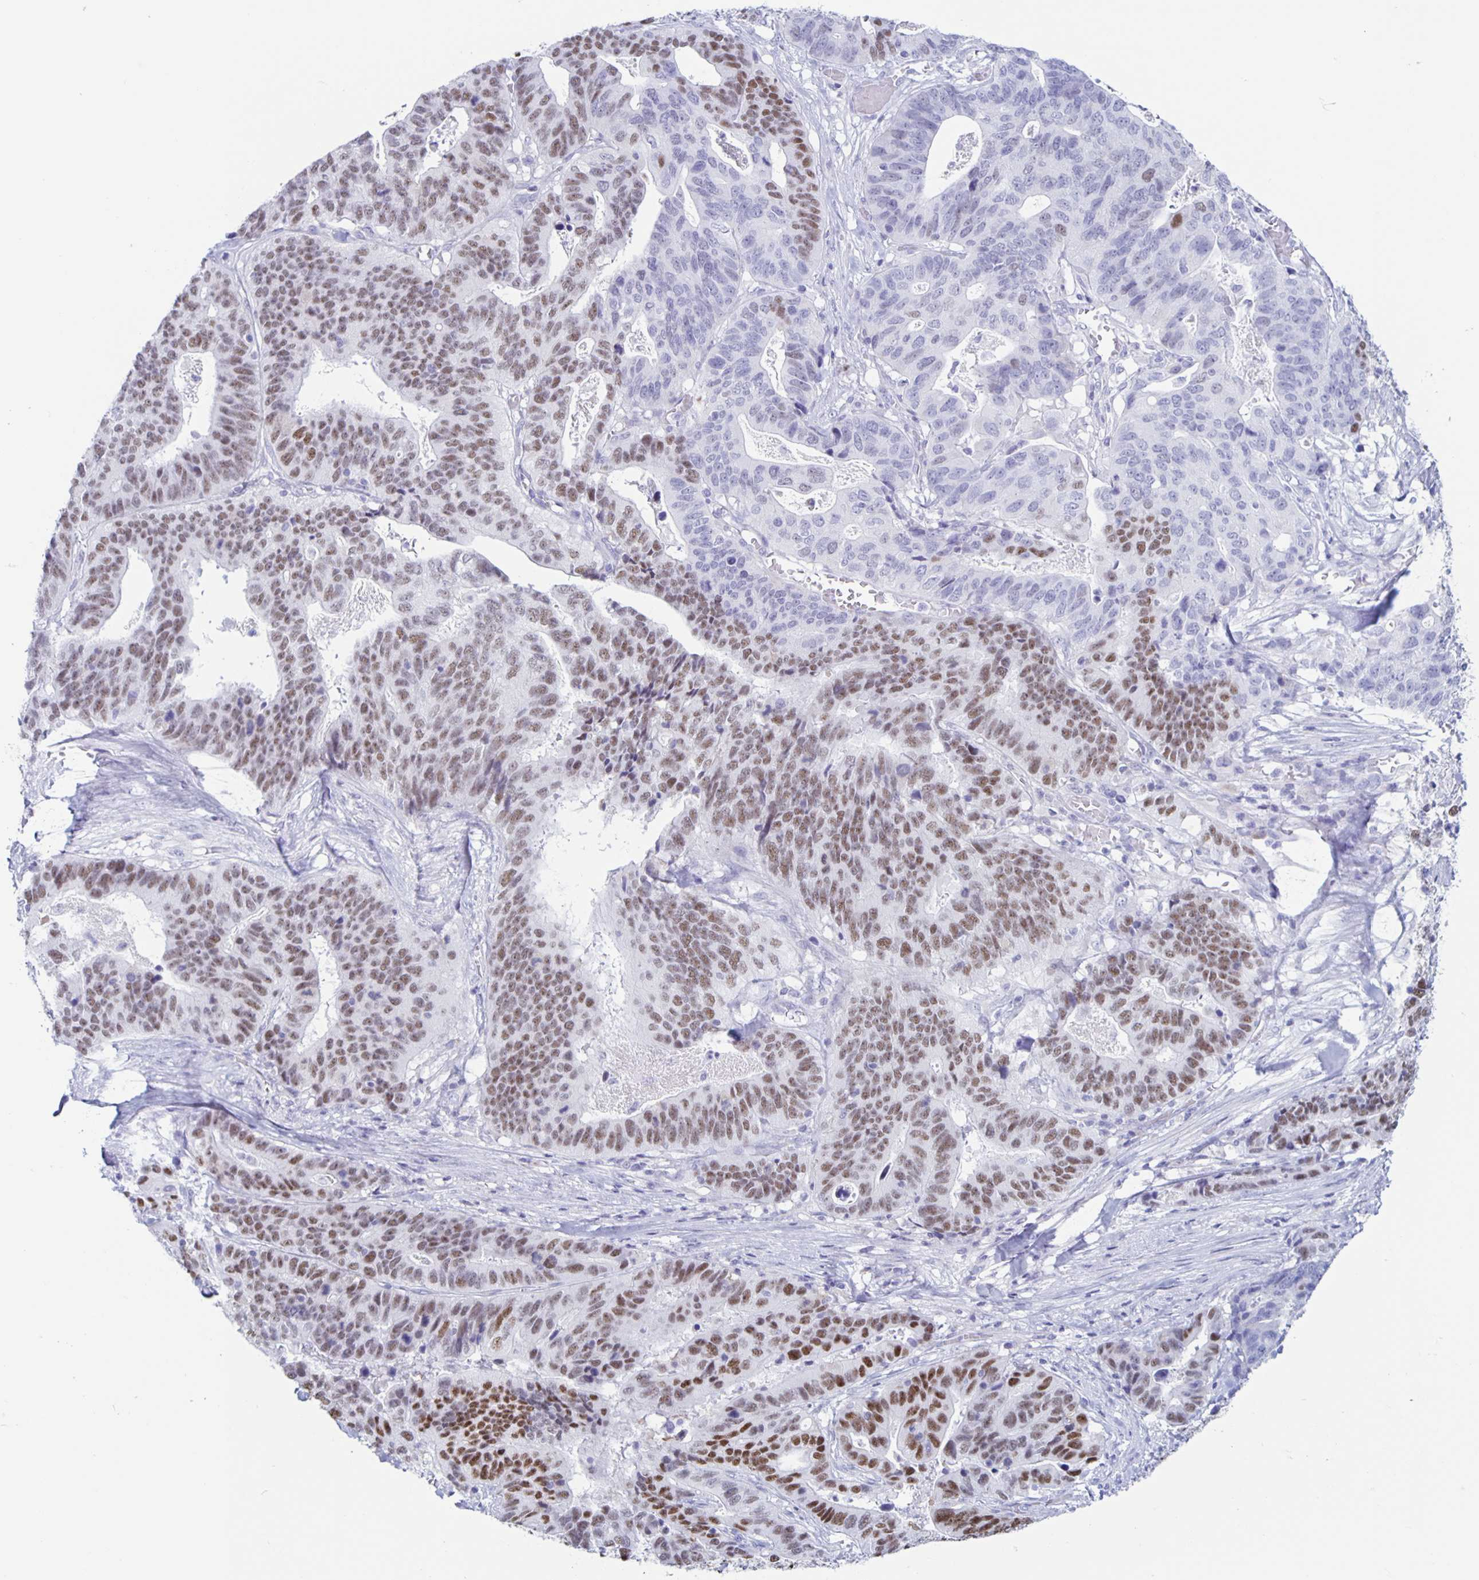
{"staining": {"intensity": "moderate", "quantity": "25%-75%", "location": "nuclear"}, "tissue": "stomach cancer", "cell_type": "Tumor cells", "image_type": "cancer", "snomed": [{"axis": "morphology", "description": "Adenocarcinoma, NOS"}, {"axis": "topography", "description": "Stomach, upper"}], "caption": "IHC image of neoplastic tissue: stomach cancer (adenocarcinoma) stained using immunohistochemistry displays medium levels of moderate protein expression localized specifically in the nuclear of tumor cells, appearing as a nuclear brown color.", "gene": "CT45A5", "patient": {"sex": "female", "age": 67}}